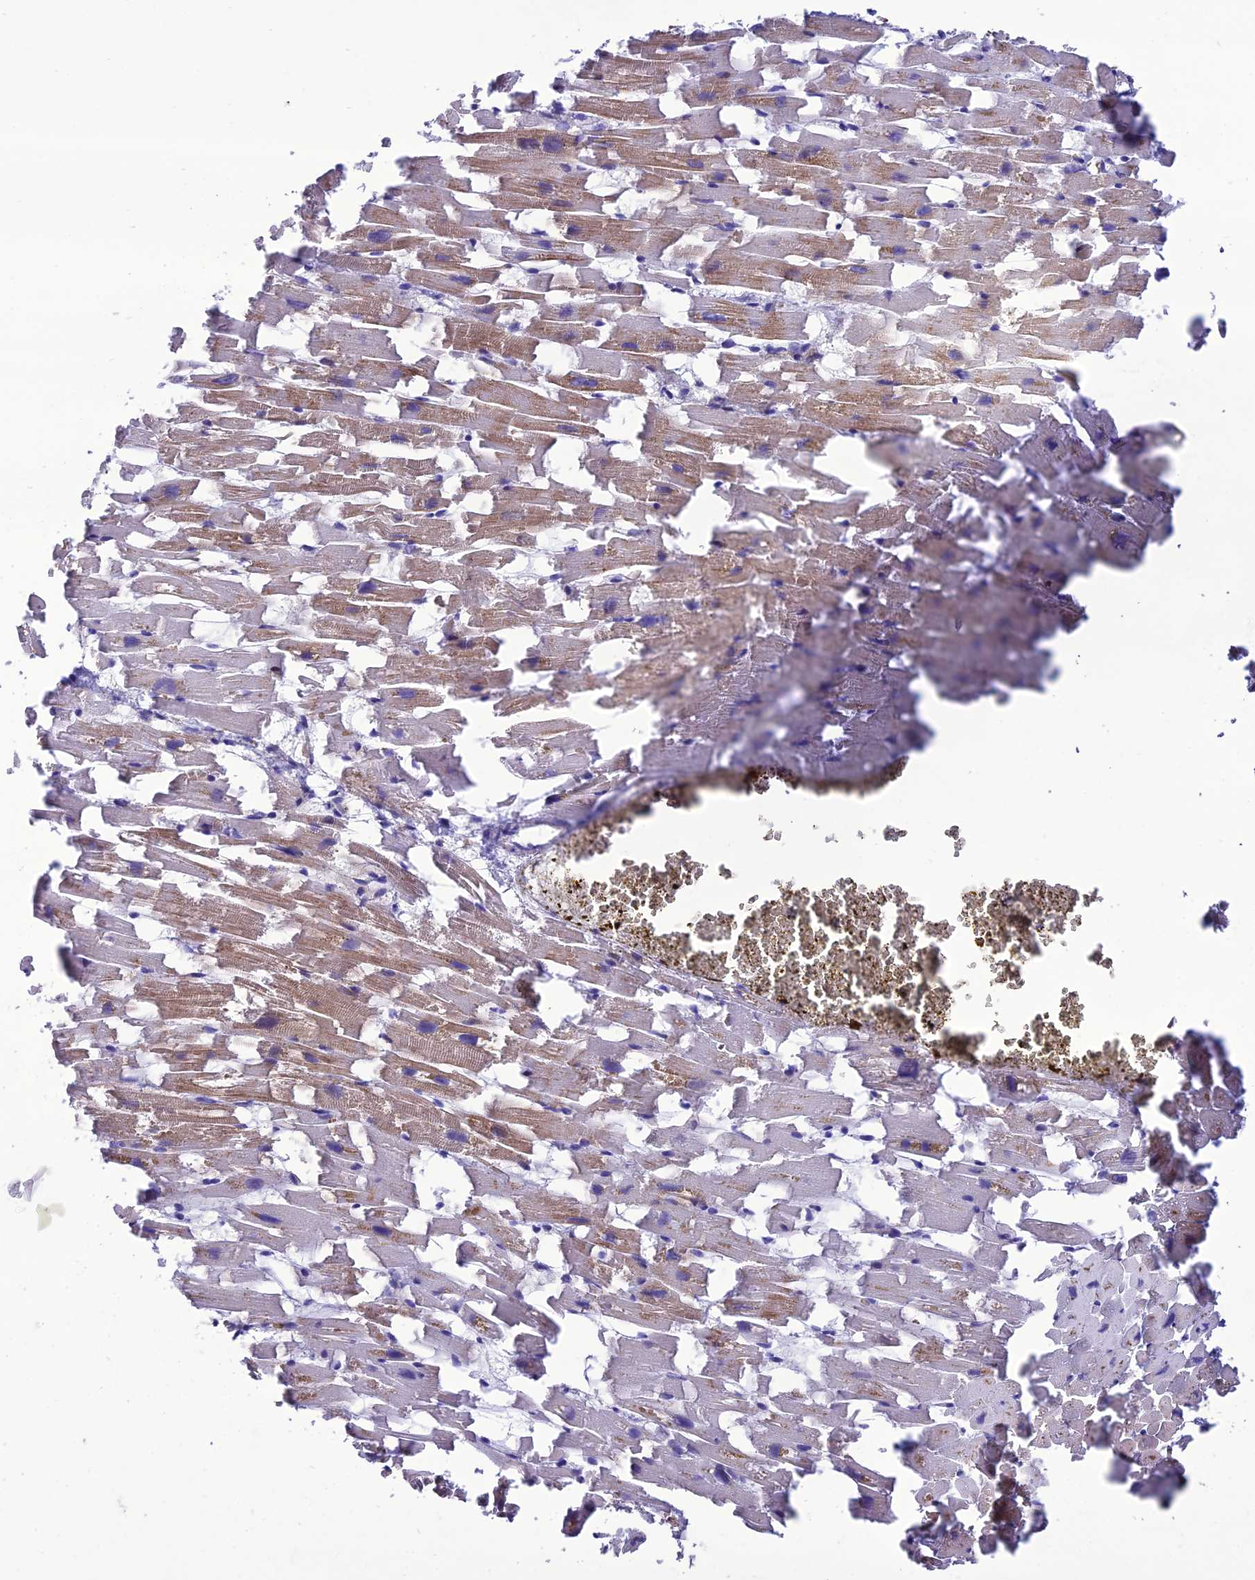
{"staining": {"intensity": "moderate", "quantity": "25%-75%", "location": "cytoplasmic/membranous"}, "tissue": "heart muscle", "cell_type": "Cardiomyocytes", "image_type": "normal", "snomed": [{"axis": "morphology", "description": "Normal tissue, NOS"}, {"axis": "topography", "description": "Heart"}], "caption": "IHC image of normal heart muscle: heart muscle stained using immunohistochemistry (IHC) shows medium levels of moderate protein expression localized specifically in the cytoplasmic/membranous of cardiomyocytes, appearing as a cytoplasmic/membranous brown color.", "gene": "HOGA1", "patient": {"sex": "female", "age": 64}}